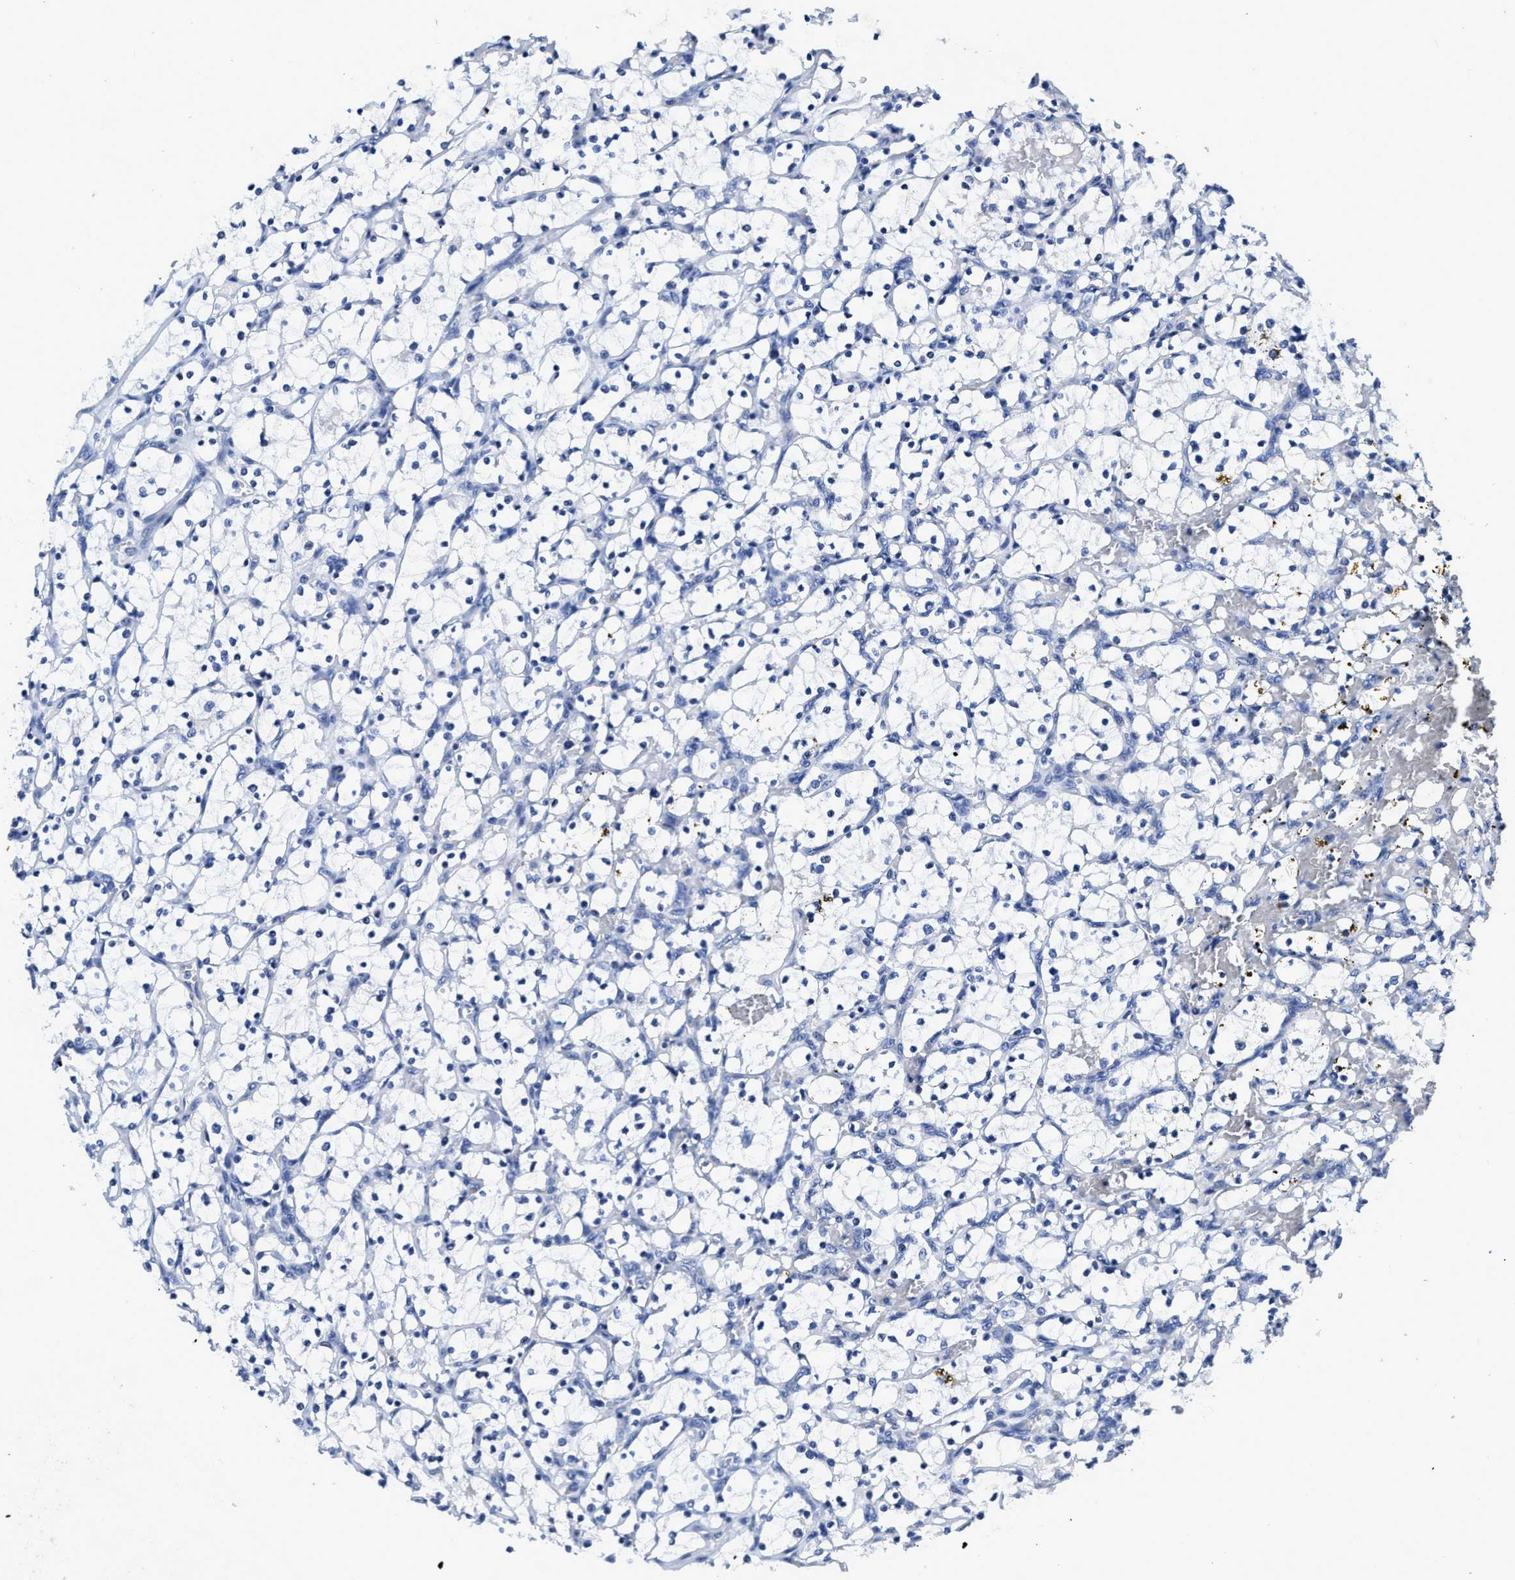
{"staining": {"intensity": "negative", "quantity": "none", "location": "none"}, "tissue": "renal cancer", "cell_type": "Tumor cells", "image_type": "cancer", "snomed": [{"axis": "morphology", "description": "Adenocarcinoma, NOS"}, {"axis": "topography", "description": "Kidney"}], "caption": "DAB (3,3'-diaminobenzidine) immunohistochemical staining of human renal adenocarcinoma exhibits no significant expression in tumor cells.", "gene": "FBLN2", "patient": {"sex": "female", "age": 69}}